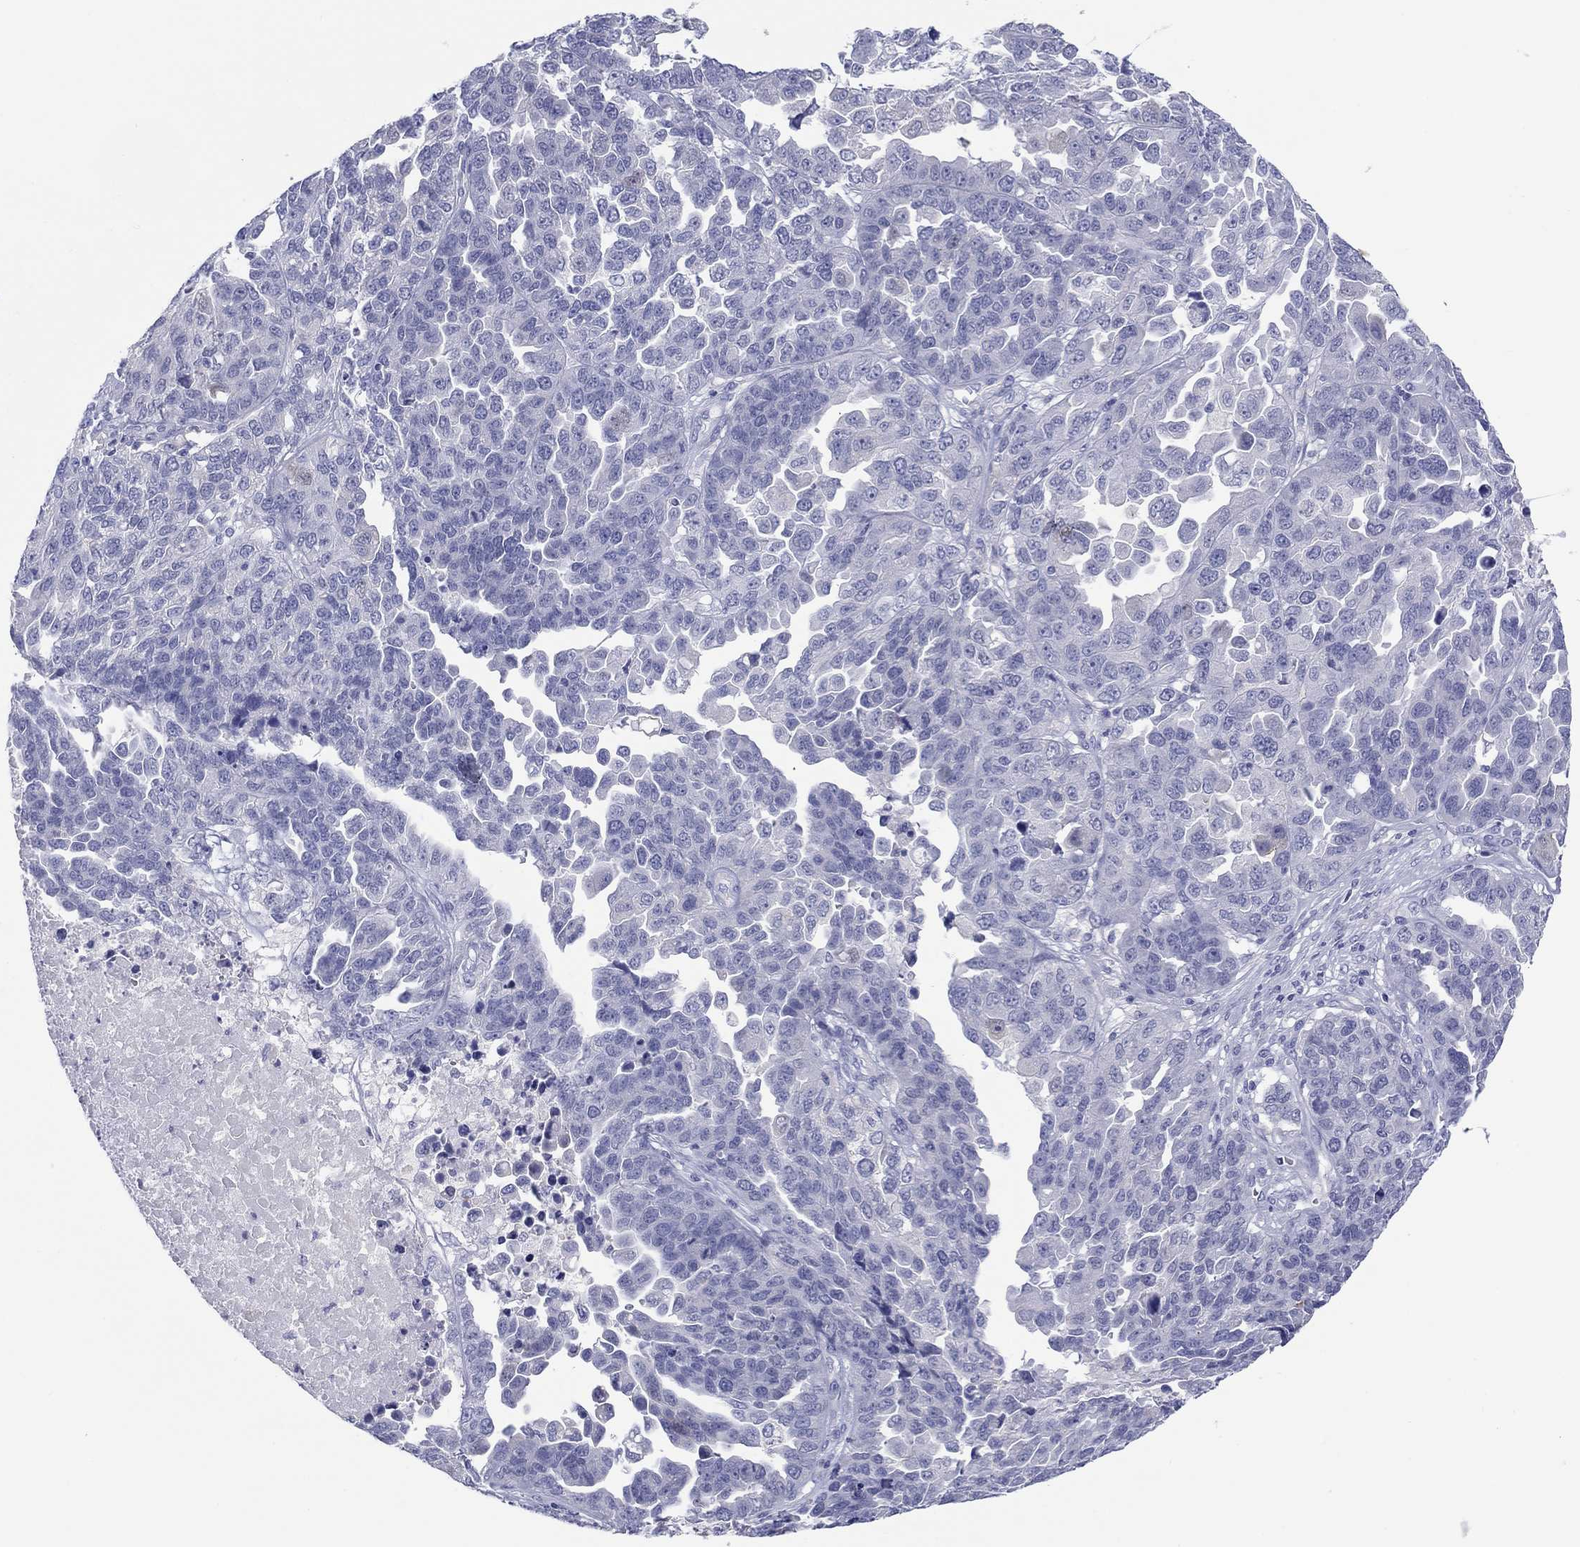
{"staining": {"intensity": "negative", "quantity": "none", "location": "none"}, "tissue": "ovarian cancer", "cell_type": "Tumor cells", "image_type": "cancer", "snomed": [{"axis": "morphology", "description": "Cystadenocarcinoma, serous, NOS"}, {"axis": "topography", "description": "Ovary"}], "caption": "This is an immunohistochemistry micrograph of ovarian cancer (serous cystadenocarcinoma). There is no expression in tumor cells.", "gene": "ERICH3", "patient": {"sex": "female", "age": 87}}